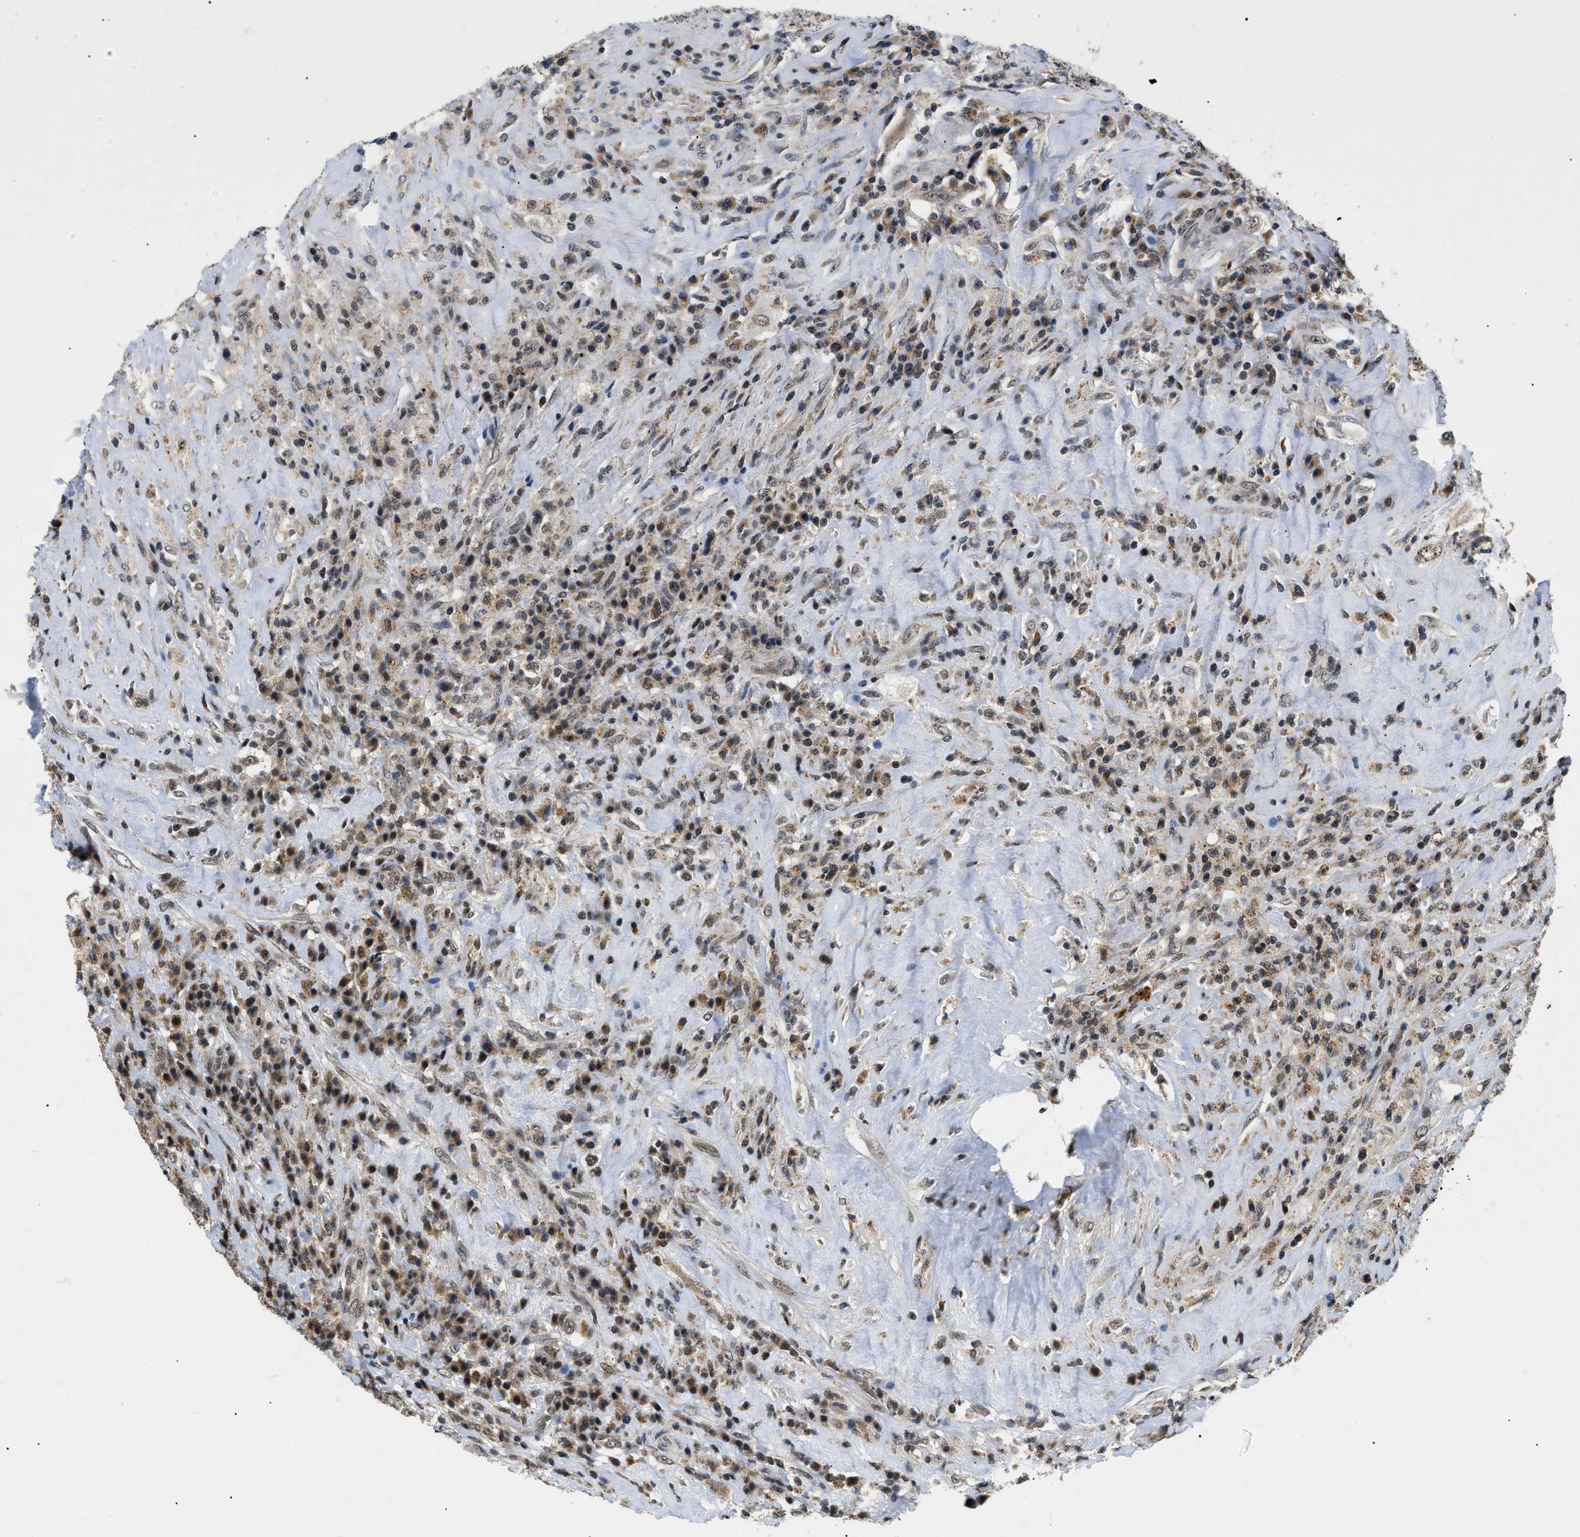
{"staining": {"intensity": "moderate", "quantity": "<25%", "location": "cytoplasmic/membranous,nuclear"}, "tissue": "testis cancer", "cell_type": "Tumor cells", "image_type": "cancer", "snomed": [{"axis": "morphology", "description": "Necrosis, NOS"}, {"axis": "morphology", "description": "Carcinoma, Embryonal, NOS"}, {"axis": "topography", "description": "Testis"}], "caption": "Immunohistochemistry (IHC) histopathology image of human testis cancer stained for a protein (brown), which displays low levels of moderate cytoplasmic/membranous and nuclear expression in about <25% of tumor cells.", "gene": "ZBTB11", "patient": {"sex": "male", "age": 19}}